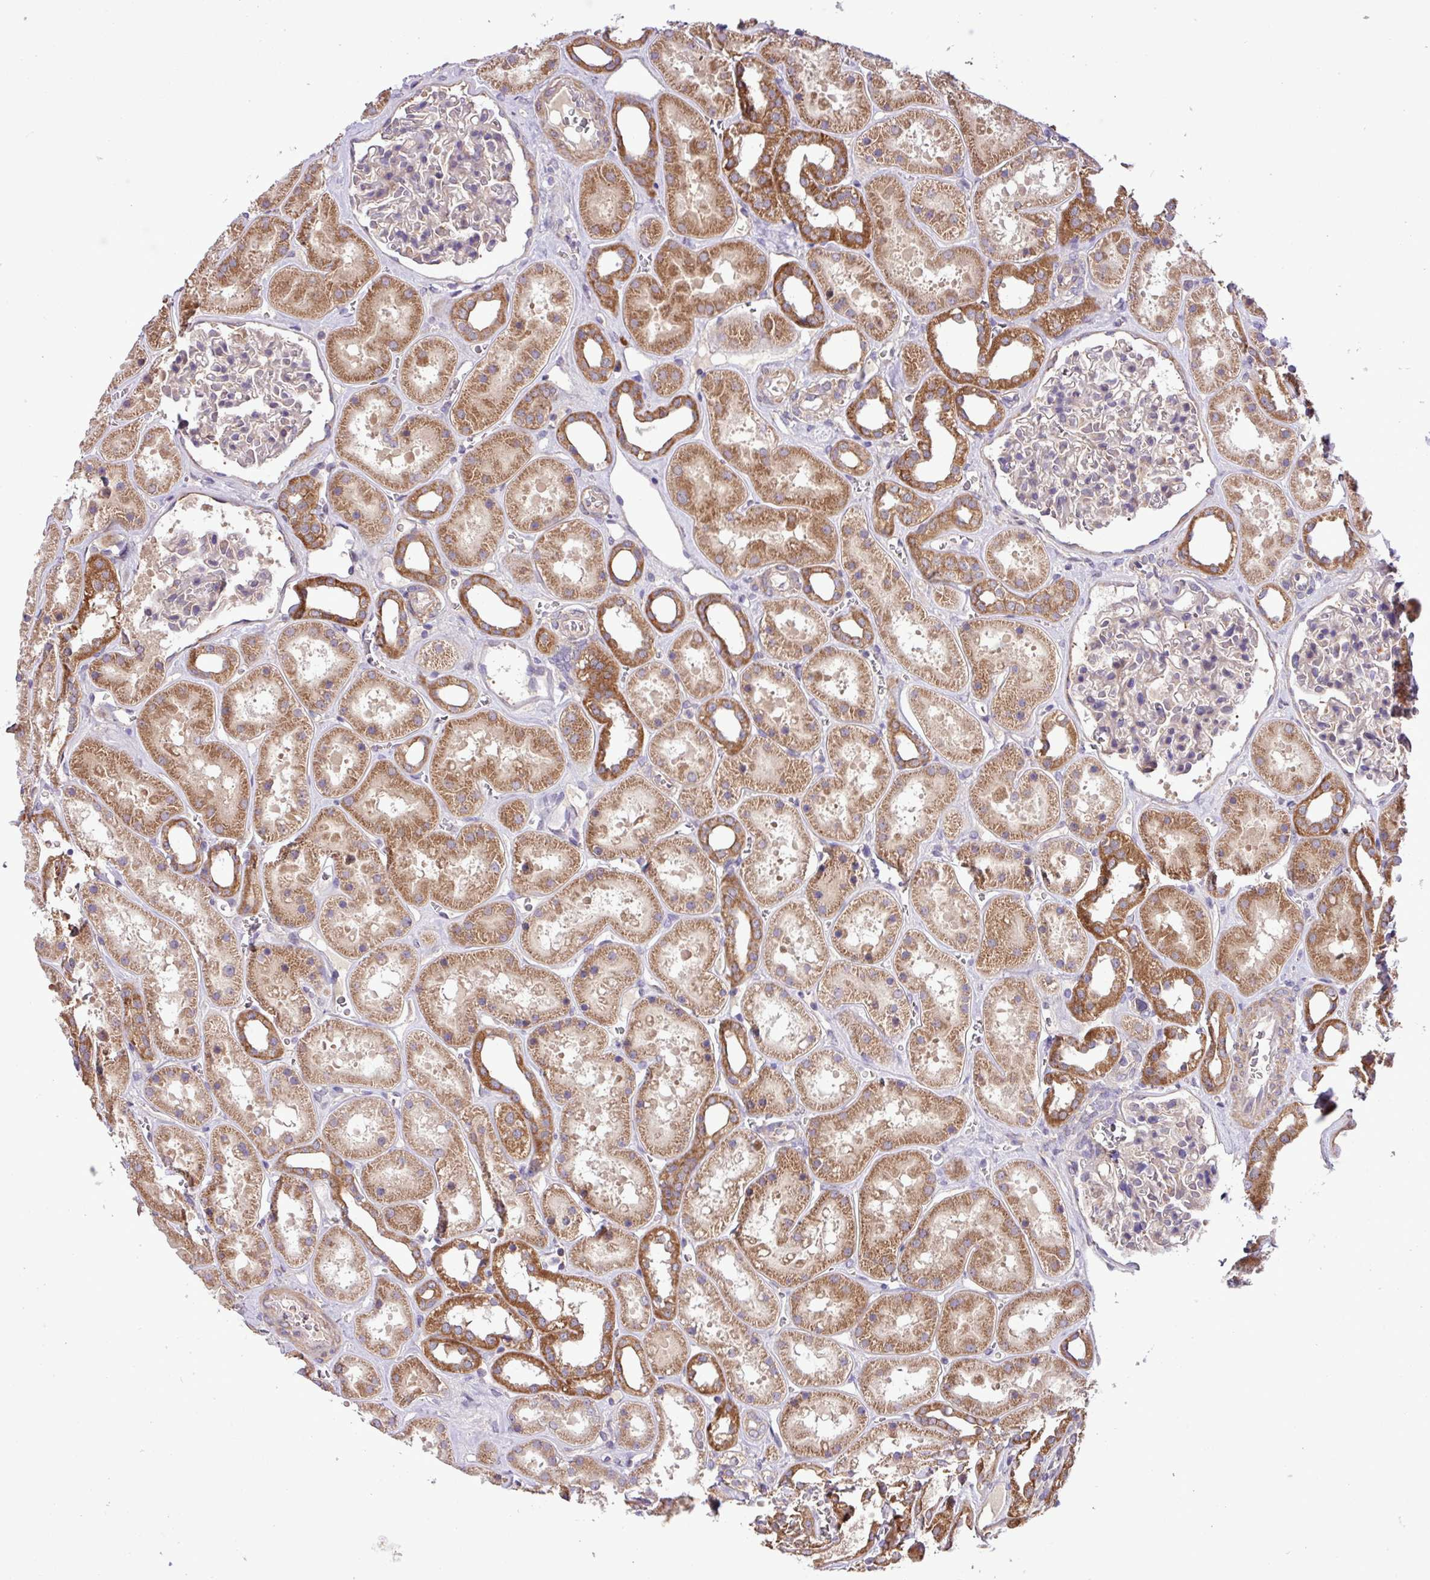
{"staining": {"intensity": "moderate", "quantity": "<25%", "location": "cytoplasmic/membranous"}, "tissue": "kidney", "cell_type": "Cells in glomeruli", "image_type": "normal", "snomed": [{"axis": "morphology", "description": "Normal tissue, NOS"}, {"axis": "topography", "description": "Kidney"}], "caption": "Protein positivity by immunohistochemistry (IHC) demonstrates moderate cytoplasmic/membranous positivity in about <25% of cells in glomeruli in normal kidney.", "gene": "TIMM10B", "patient": {"sex": "female", "age": 41}}